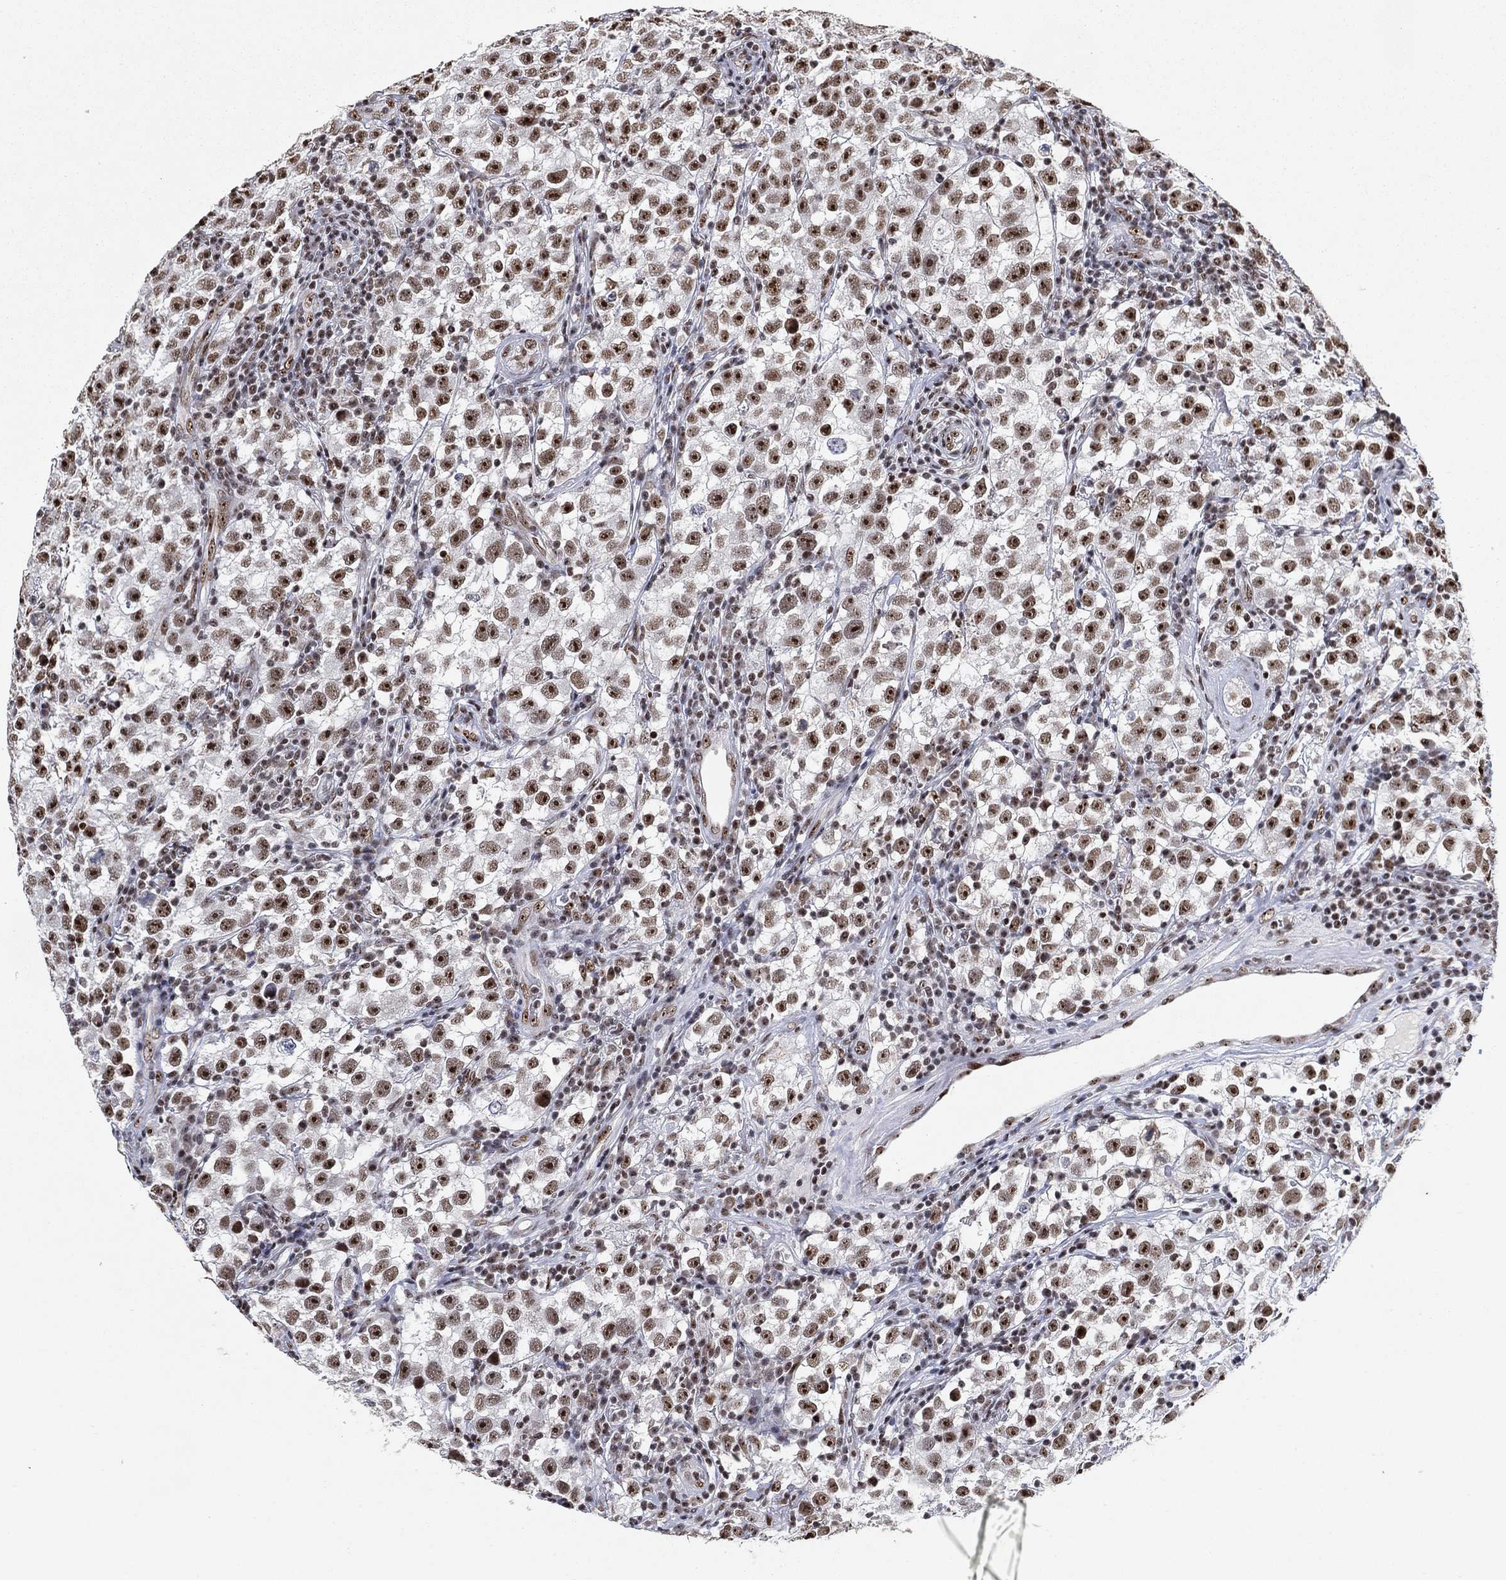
{"staining": {"intensity": "strong", "quantity": "25%-75%", "location": "nuclear"}, "tissue": "testis cancer", "cell_type": "Tumor cells", "image_type": "cancer", "snomed": [{"axis": "morphology", "description": "Seminoma, NOS"}, {"axis": "topography", "description": "Testis"}], "caption": "Immunohistochemistry (IHC) (DAB) staining of seminoma (testis) demonstrates strong nuclear protein positivity in approximately 25%-75% of tumor cells. (DAB IHC with brightfield microscopy, high magnification).", "gene": "DDX27", "patient": {"sex": "male", "age": 22}}